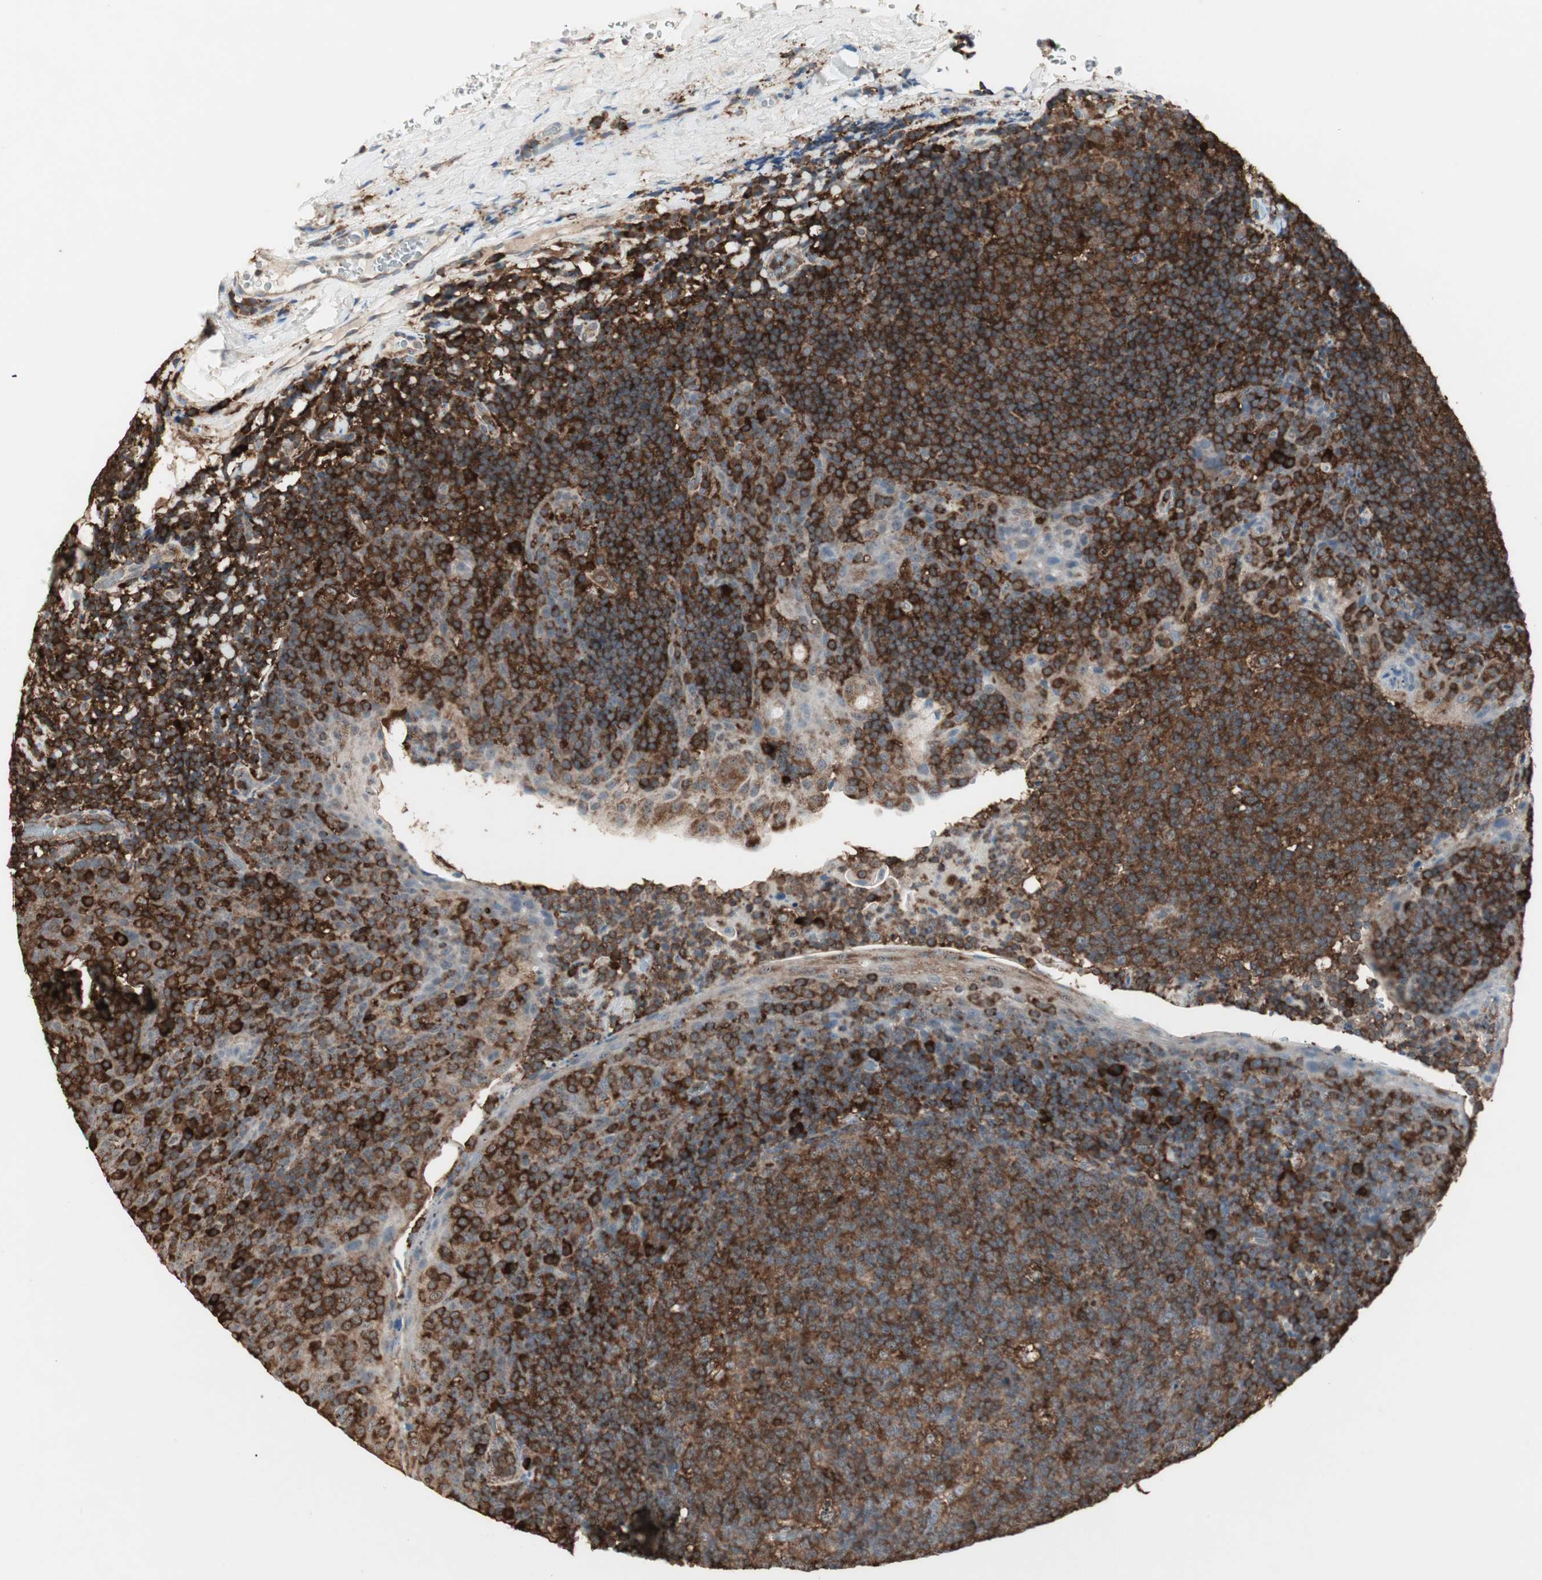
{"staining": {"intensity": "strong", "quantity": ">75%", "location": "cytoplasmic/membranous"}, "tissue": "tonsil", "cell_type": "Germinal center cells", "image_type": "normal", "snomed": [{"axis": "morphology", "description": "Normal tissue, NOS"}, {"axis": "topography", "description": "Tonsil"}], "caption": "Immunohistochemistry (IHC) of normal tonsil displays high levels of strong cytoplasmic/membranous positivity in about >75% of germinal center cells.", "gene": "MMP3", "patient": {"sex": "male", "age": 17}}